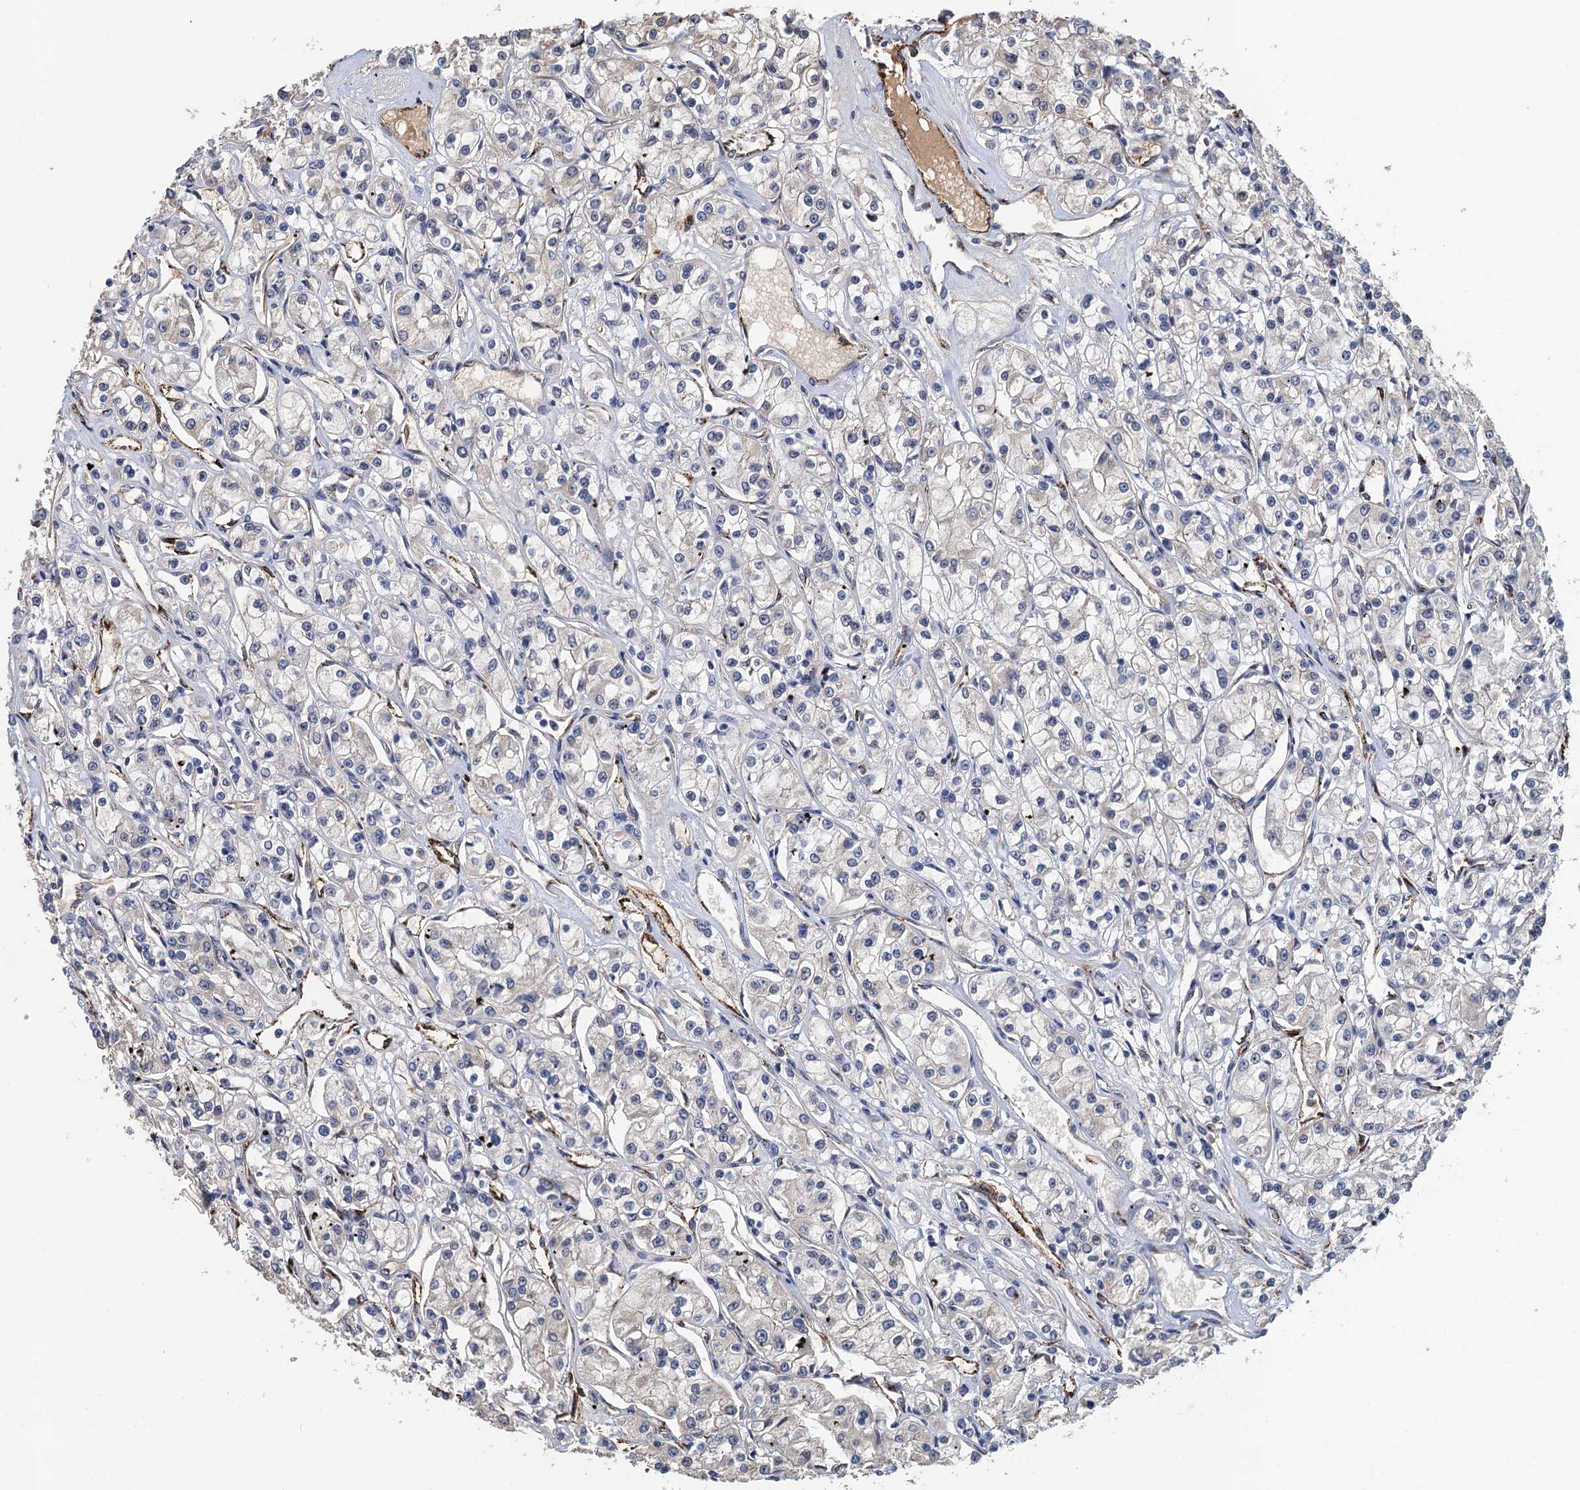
{"staining": {"intensity": "weak", "quantity": "<25%", "location": "cytoplasmic/membranous"}, "tissue": "renal cancer", "cell_type": "Tumor cells", "image_type": "cancer", "snomed": [{"axis": "morphology", "description": "Adenocarcinoma, NOS"}, {"axis": "topography", "description": "Kidney"}], "caption": "Immunohistochemistry (IHC) of human renal cancer (adenocarcinoma) reveals no positivity in tumor cells. The staining was performed using DAB to visualize the protein expression in brown, while the nuclei were stained in blue with hematoxylin (Magnification: 20x).", "gene": "ACSBG1", "patient": {"sex": "female", "age": 59}}